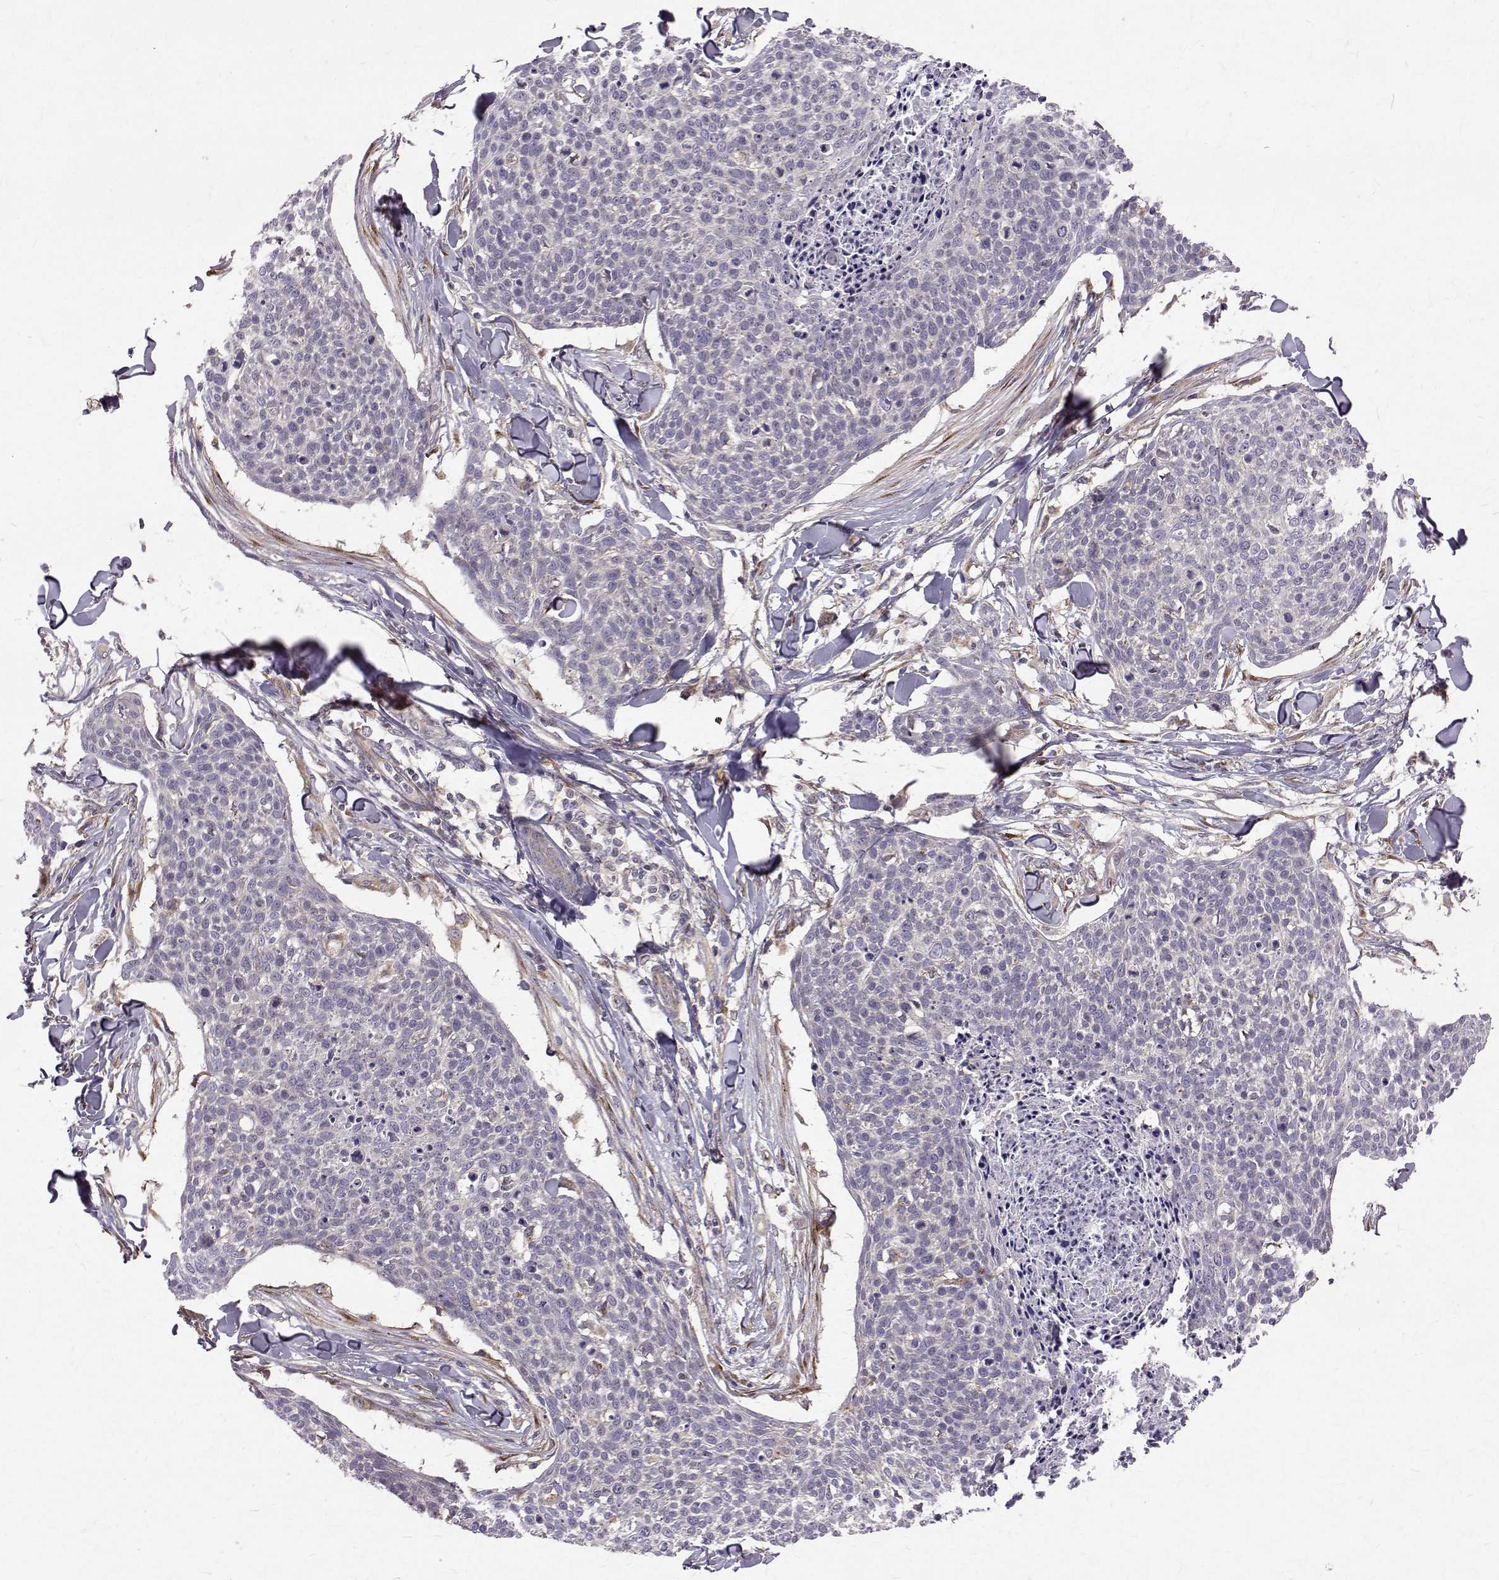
{"staining": {"intensity": "negative", "quantity": "none", "location": "none"}, "tissue": "skin cancer", "cell_type": "Tumor cells", "image_type": "cancer", "snomed": [{"axis": "morphology", "description": "Squamous cell carcinoma, NOS"}, {"axis": "topography", "description": "Skin"}, {"axis": "topography", "description": "Vulva"}], "caption": "This image is of skin squamous cell carcinoma stained with immunohistochemistry (IHC) to label a protein in brown with the nuclei are counter-stained blue. There is no expression in tumor cells. (IHC, brightfield microscopy, high magnification).", "gene": "ARFGAP1", "patient": {"sex": "female", "age": 75}}